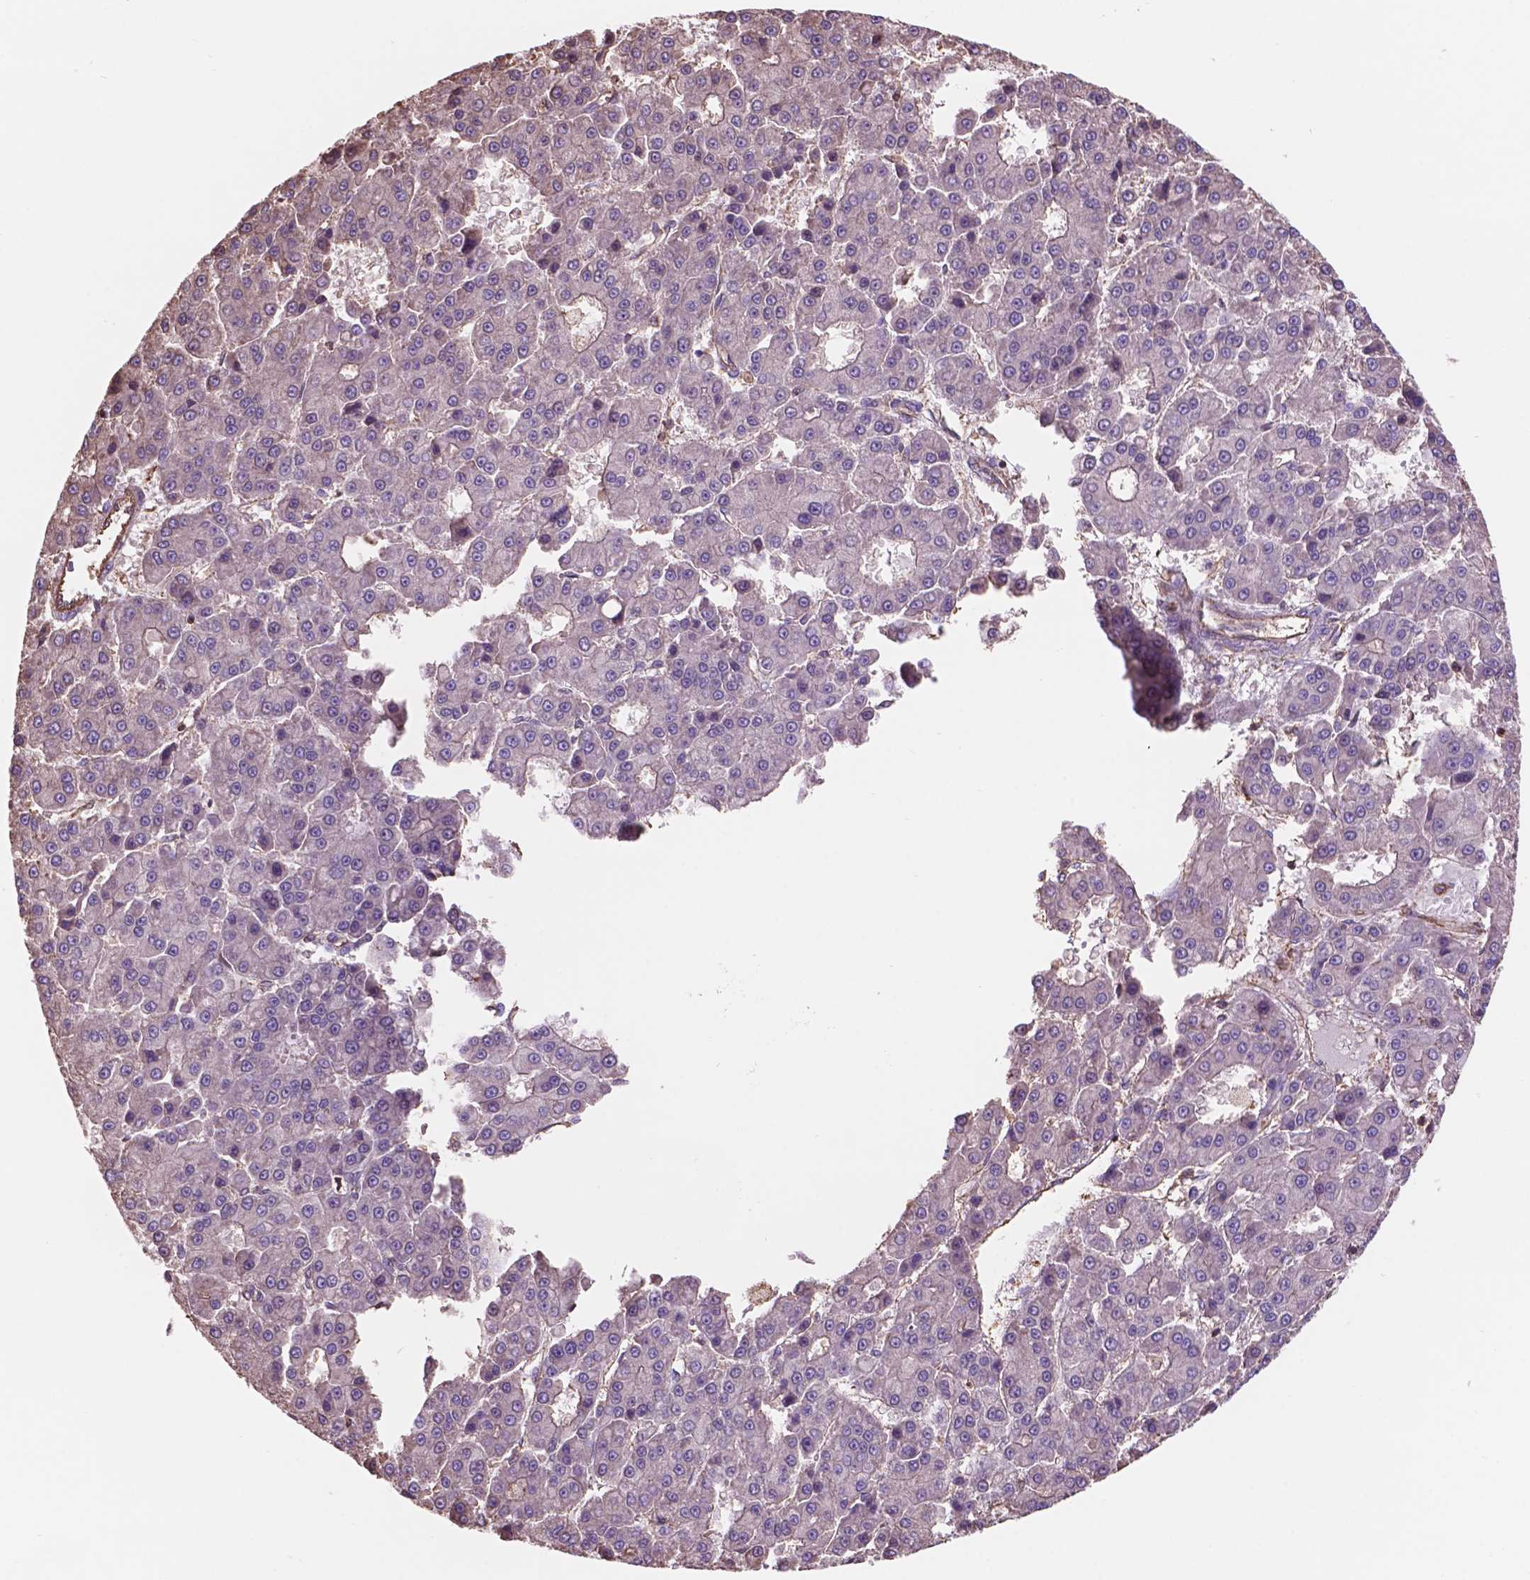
{"staining": {"intensity": "negative", "quantity": "none", "location": "none"}, "tissue": "liver cancer", "cell_type": "Tumor cells", "image_type": "cancer", "snomed": [{"axis": "morphology", "description": "Carcinoma, Hepatocellular, NOS"}, {"axis": "topography", "description": "Liver"}], "caption": "Immunohistochemistry (IHC) histopathology image of neoplastic tissue: liver hepatocellular carcinoma stained with DAB (3,3'-diaminobenzidine) demonstrates no significant protein positivity in tumor cells.", "gene": "NIPA2", "patient": {"sex": "male", "age": 70}}